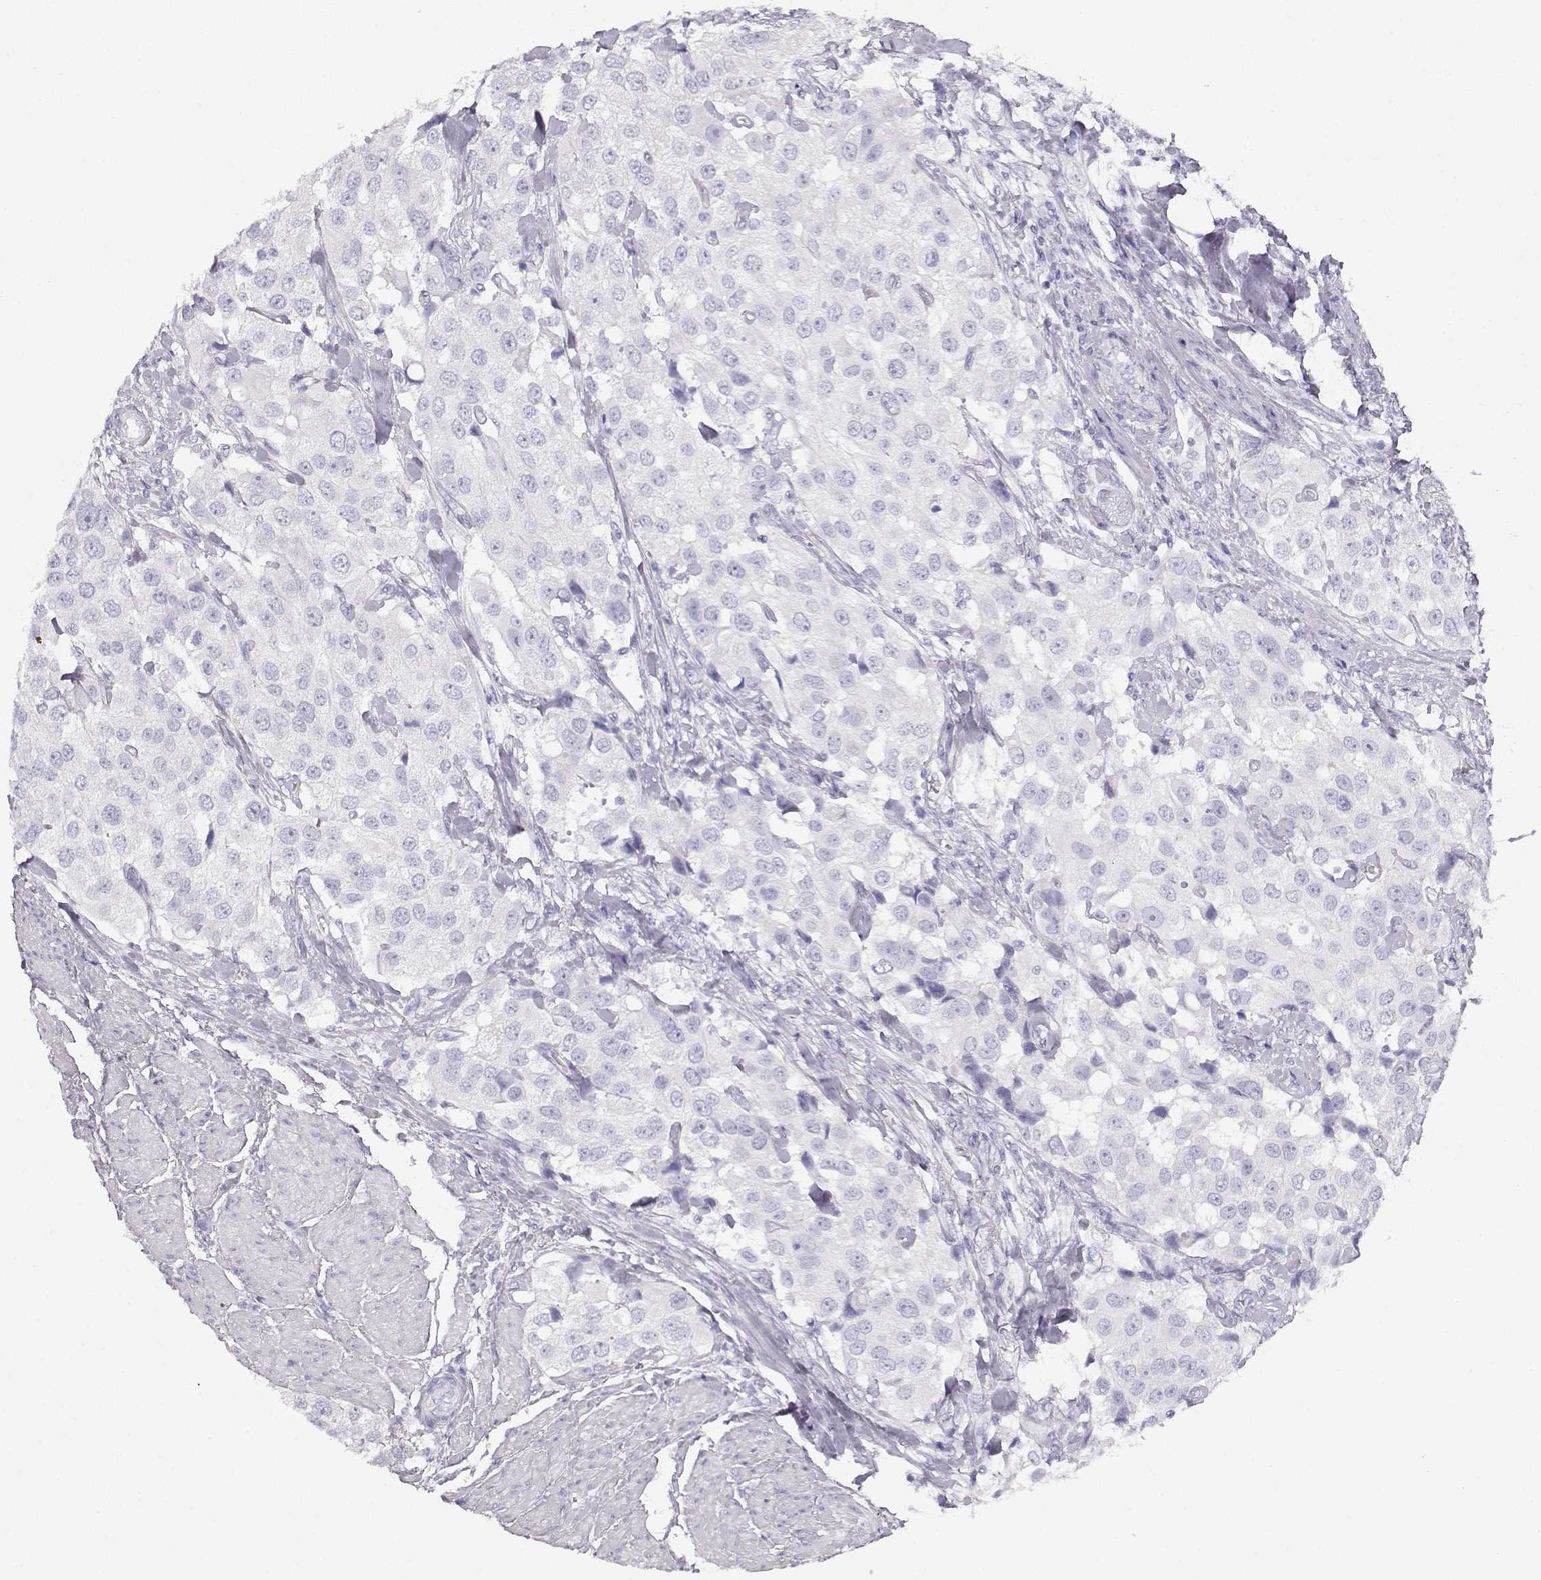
{"staining": {"intensity": "negative", "quantity": "none", "location": "none"}, "tissue": "urothelial cancer", "cell_type": "Tumor cells", "image_type": "cancer", "snomed": [{"axis": "morphology", "description": "Urothelial carcinoma, High grade"}, {"axis": "topography", "description": "Urinary bladder"}], "caption": "Protein analysis of urothelial cancer reveals no significant staining in tumor cells.", "gene": "TKTL1", "patient": {"sex": "female", "age": 64}}